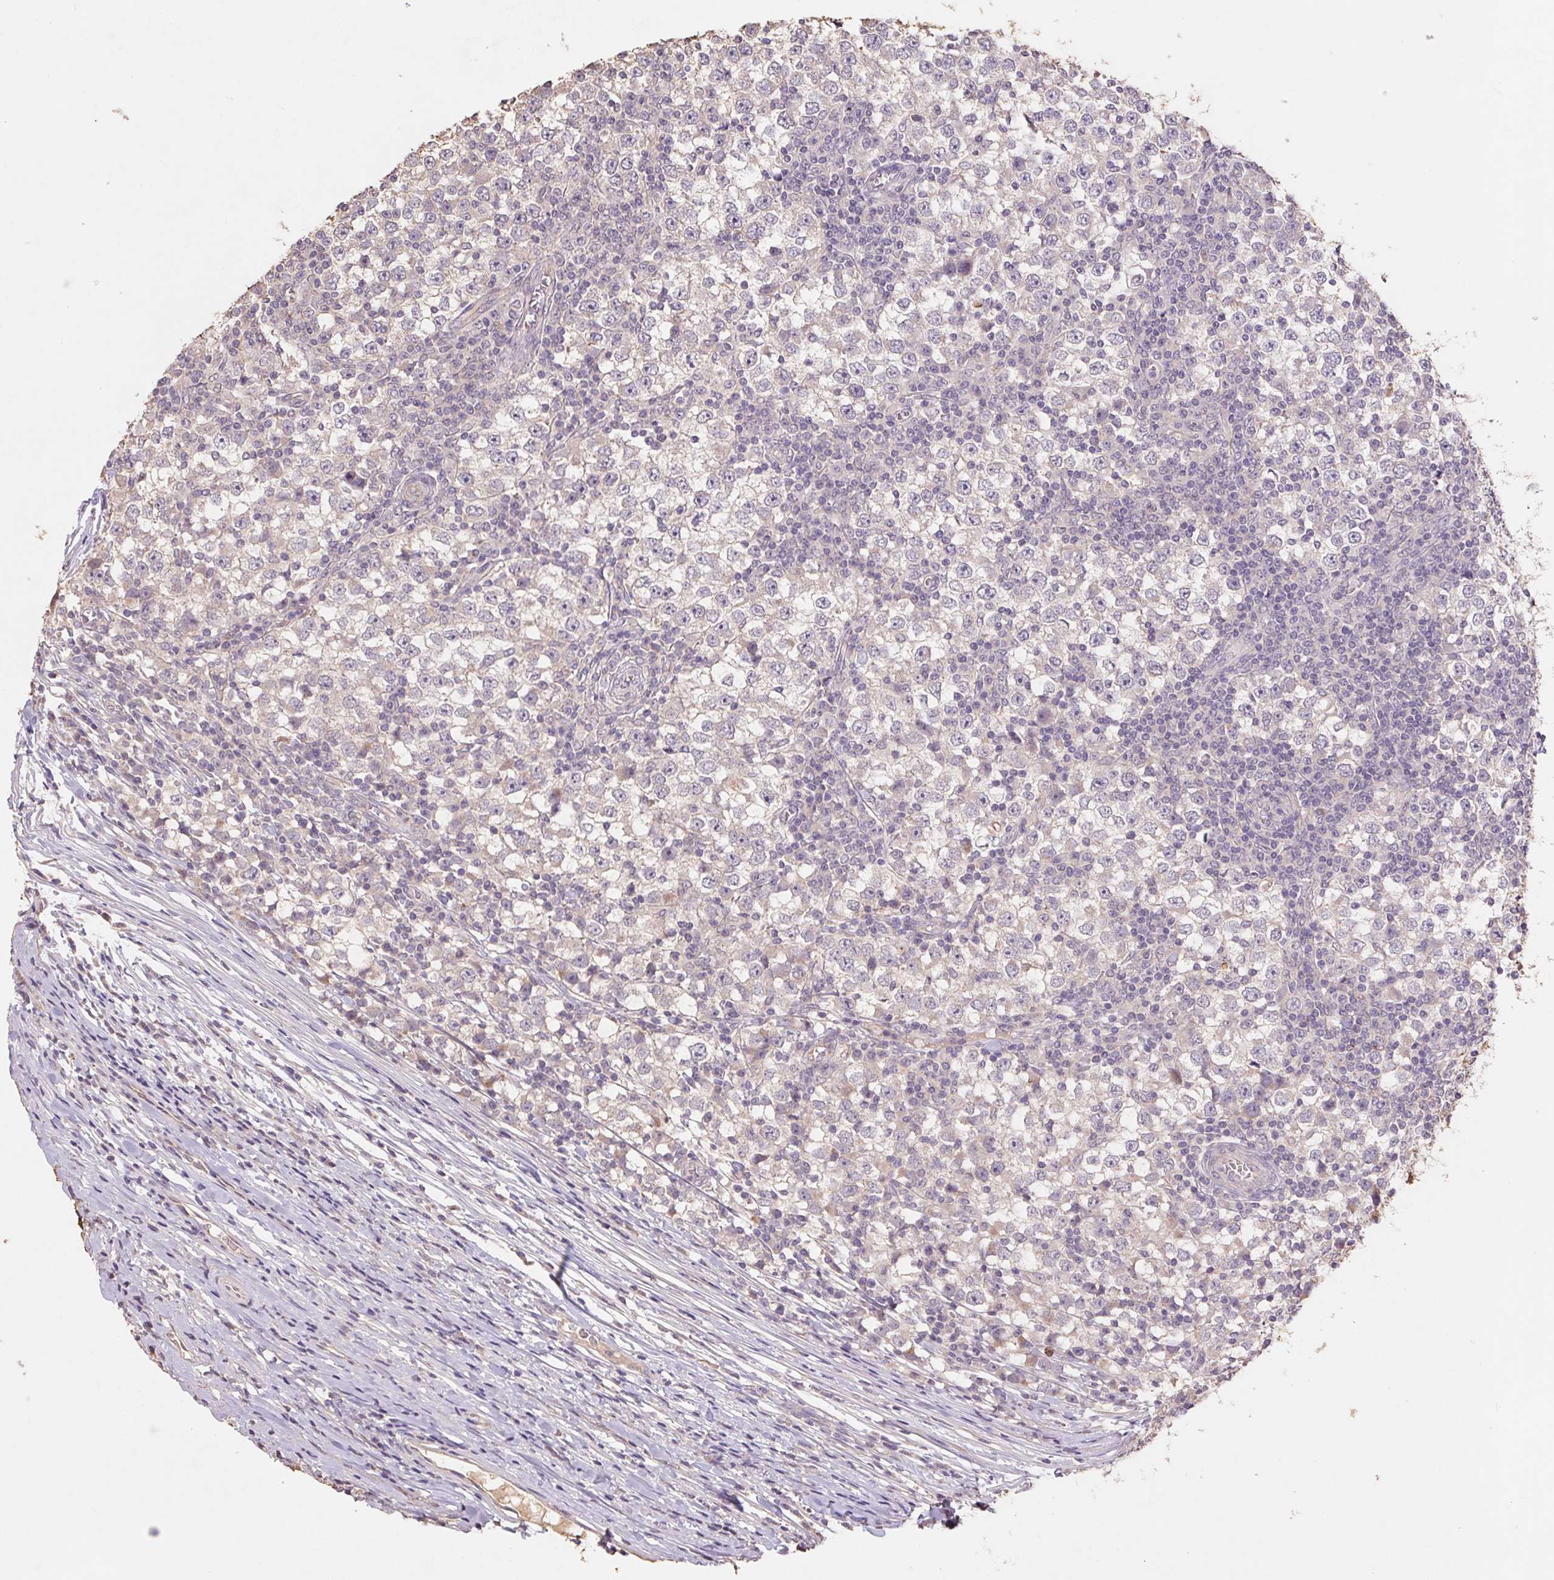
{"staining": {"intensity": "negative", "quantity": "none", "location": "none"}, "tissue": "testis cancer", "cell_type": "Tumor cells", "image_type": "cancer", "snomed": [{"axis": "morphology", "description": "Seminoma, NOS"}, {"axis": "topography", "description": "Testis"}], "caption": "DAB (3,3'-diaminobenzidine) immunohistochemical staining of testis cancer reveals no significant expression in tumor cells.", "gene": "GRM2", "patient": {"sex": "male", "age": 65}}